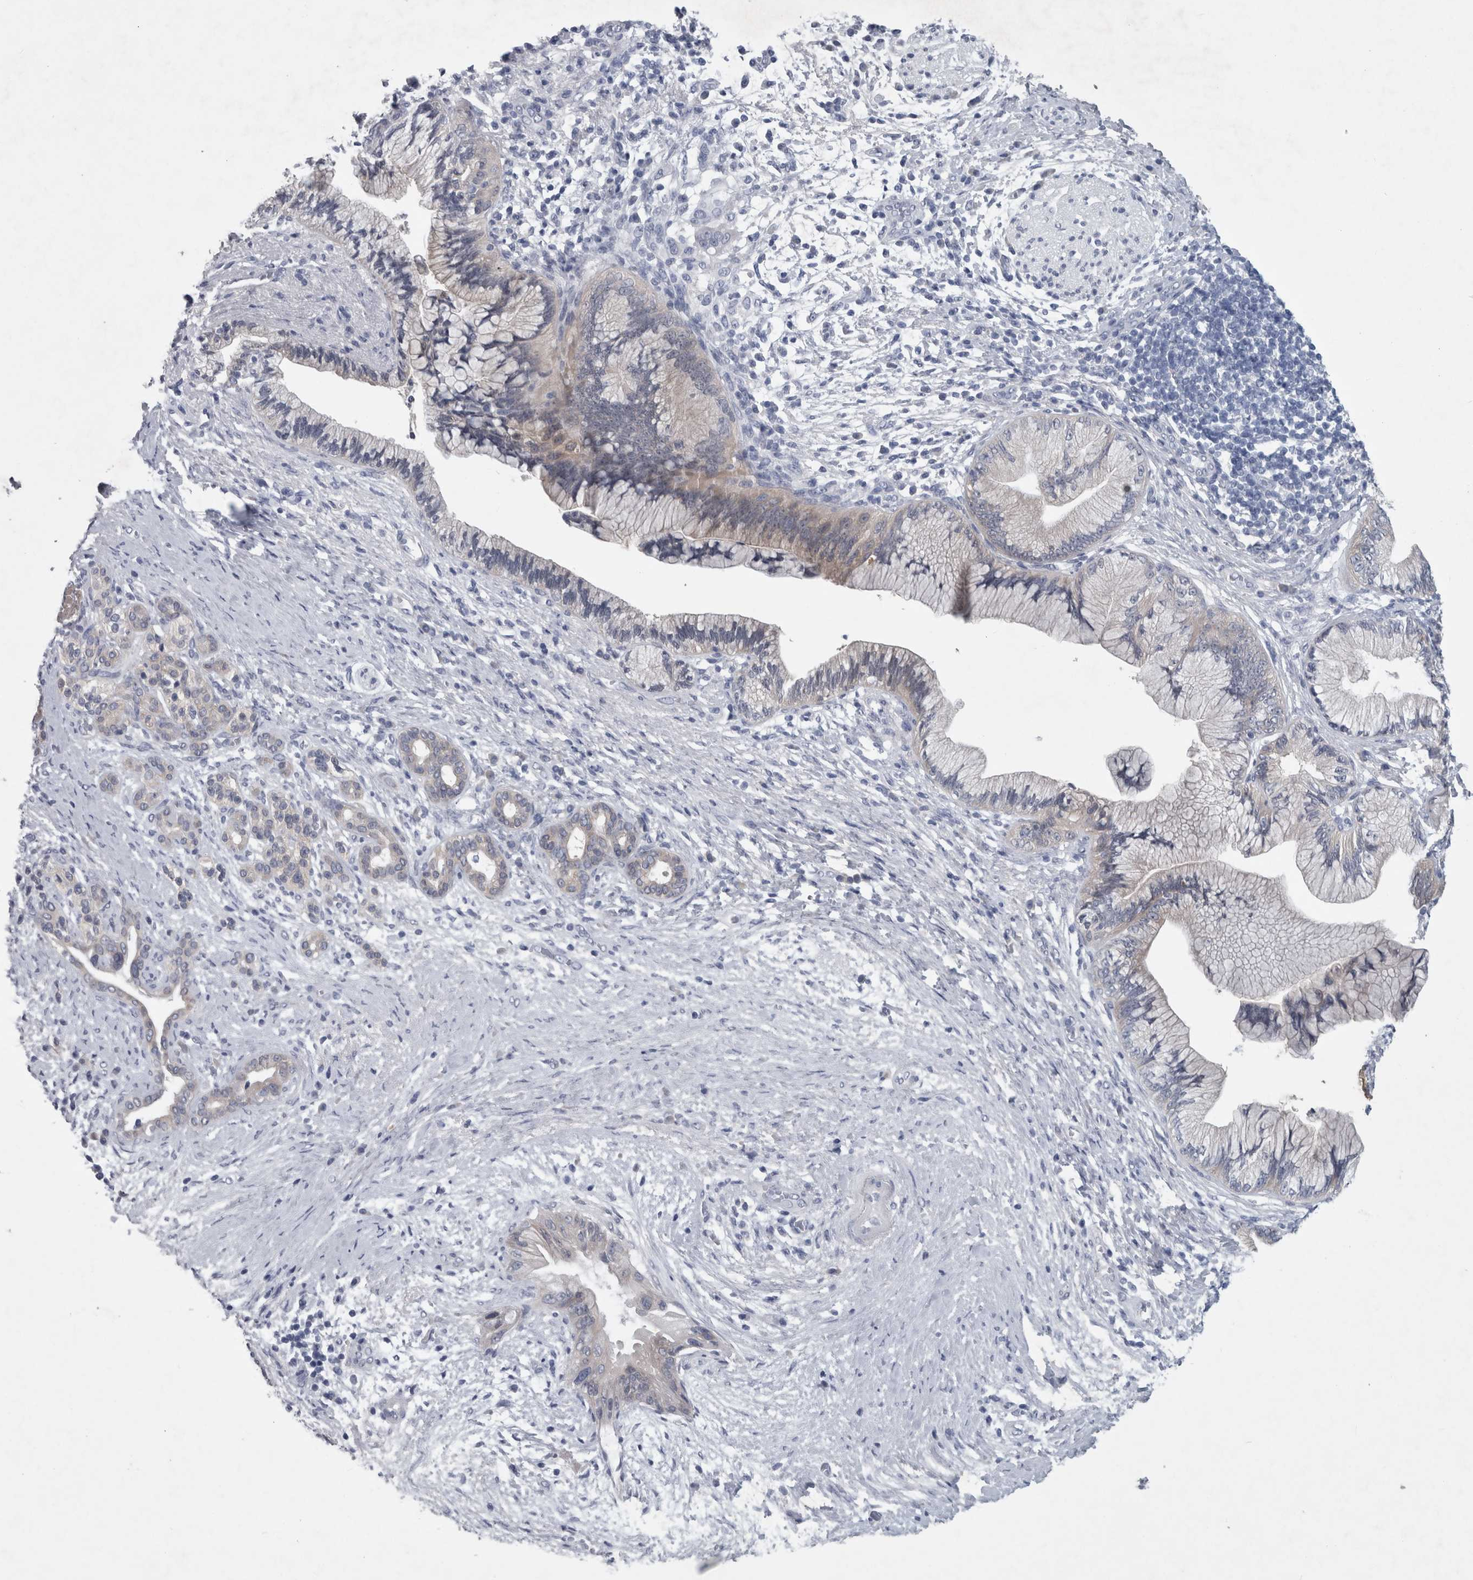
{"staining": {"intensity": "negative", "quantity": "none", "location": "none"}, "tissue": "pancreatic cancer", "cell_type": "Tumor cells", "image_type": "cancer", "snomed": [{"axis": "morphology", "description": "Adenocarcinoma, NOS"}, {"axis": "topography", "description": "Pancreas"}], "caption": "Tumor cells show no significant positivity in adenocarcinoma (pancreatic).", "gene": "FAM83H", "patient": {"sex": "male", "age": 59}}